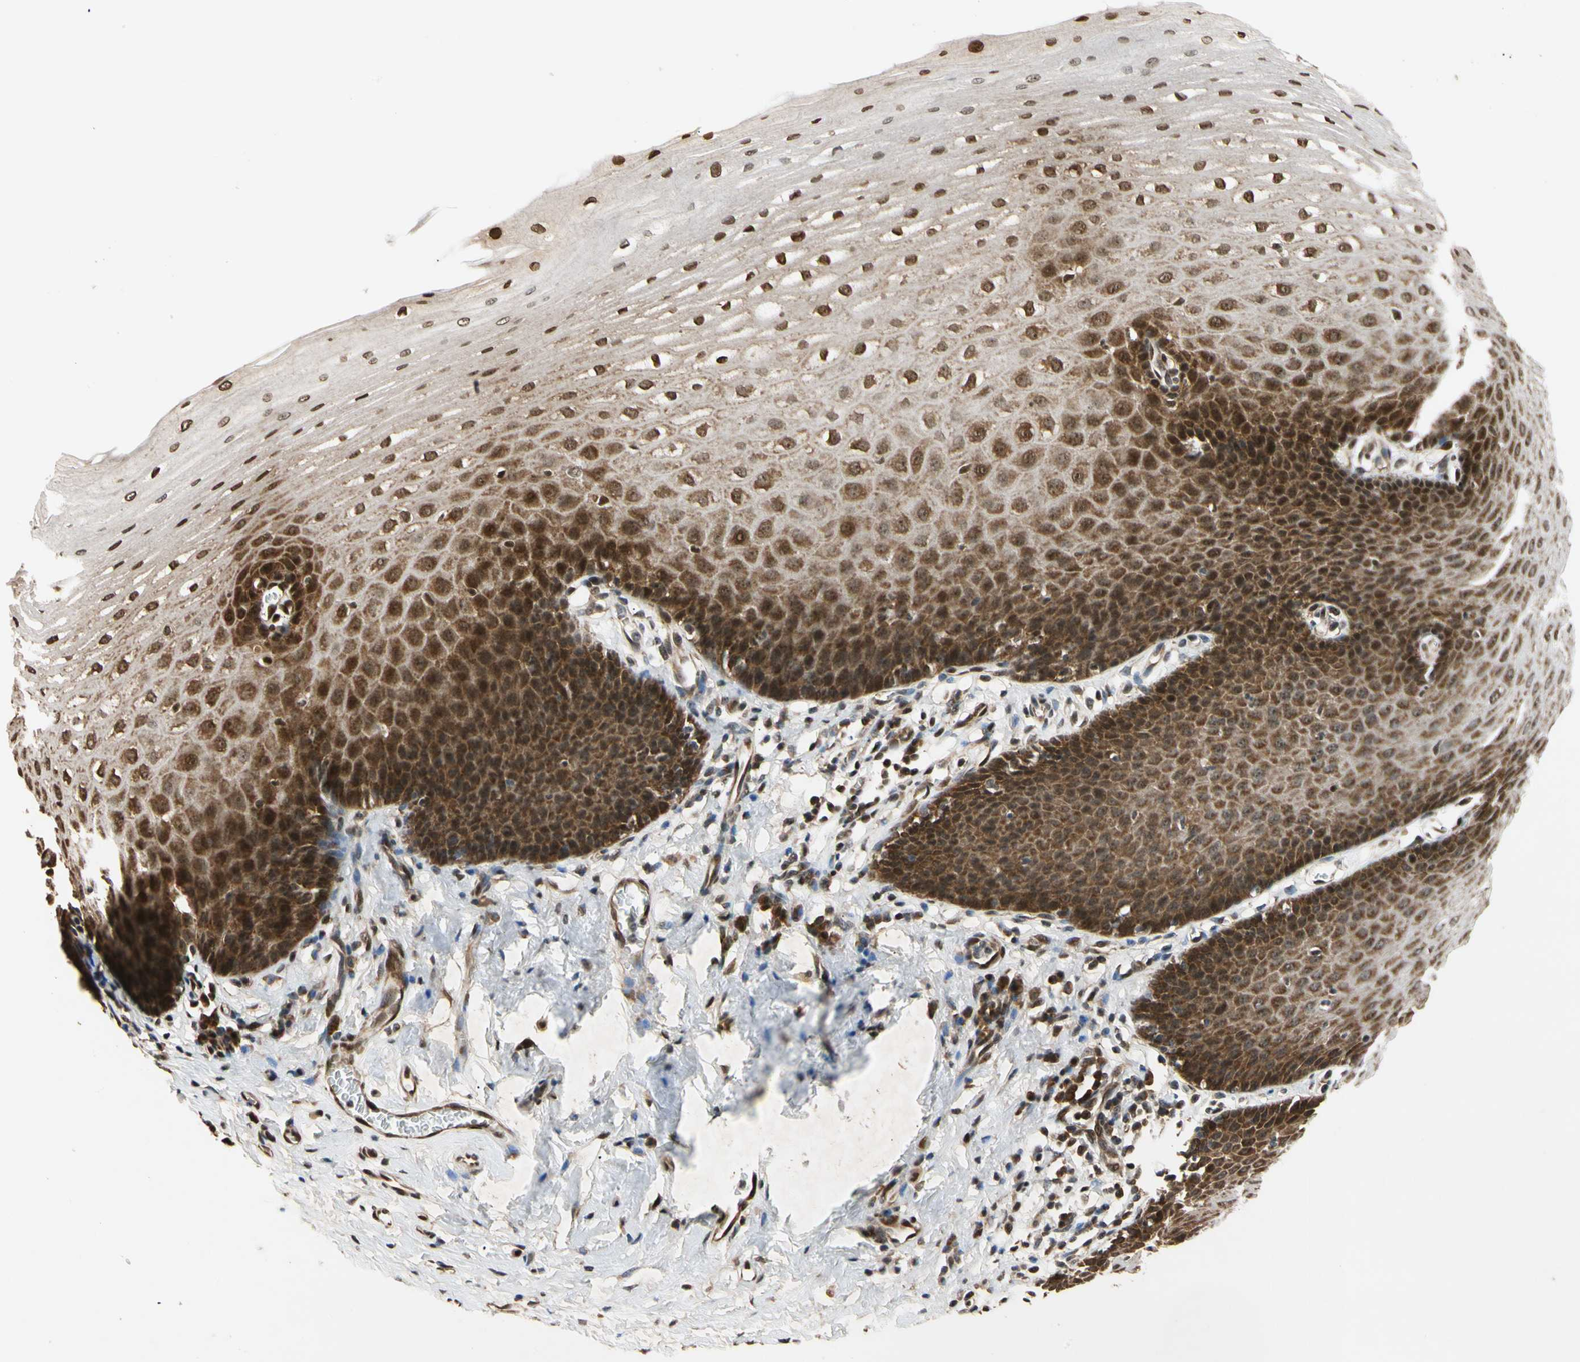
{"staining": {"intensity": "strong", "quantity": "25%-75%", "location": "cytoplasmic/membranous,nuclear"}, "tissue": "esophagus", "cell_type": "Squamous epithelial cells", "image_type": "normal", "snomed": [{"axis": "morphology", "description": "Normal tissue, NOS"}, {"axis": "topography", "description": "Esophagus"}], "caption": "Squamous epithelial cells display high levels of strong cytoplasmic/membranous,nuclear expression in approximately 25%-75% of cells in unremarkable esophagus. (IHC, brightfield microscopy, high magnification).", "gene": "EIF1AX", "patient": {"sex": "male", "age": 70}}